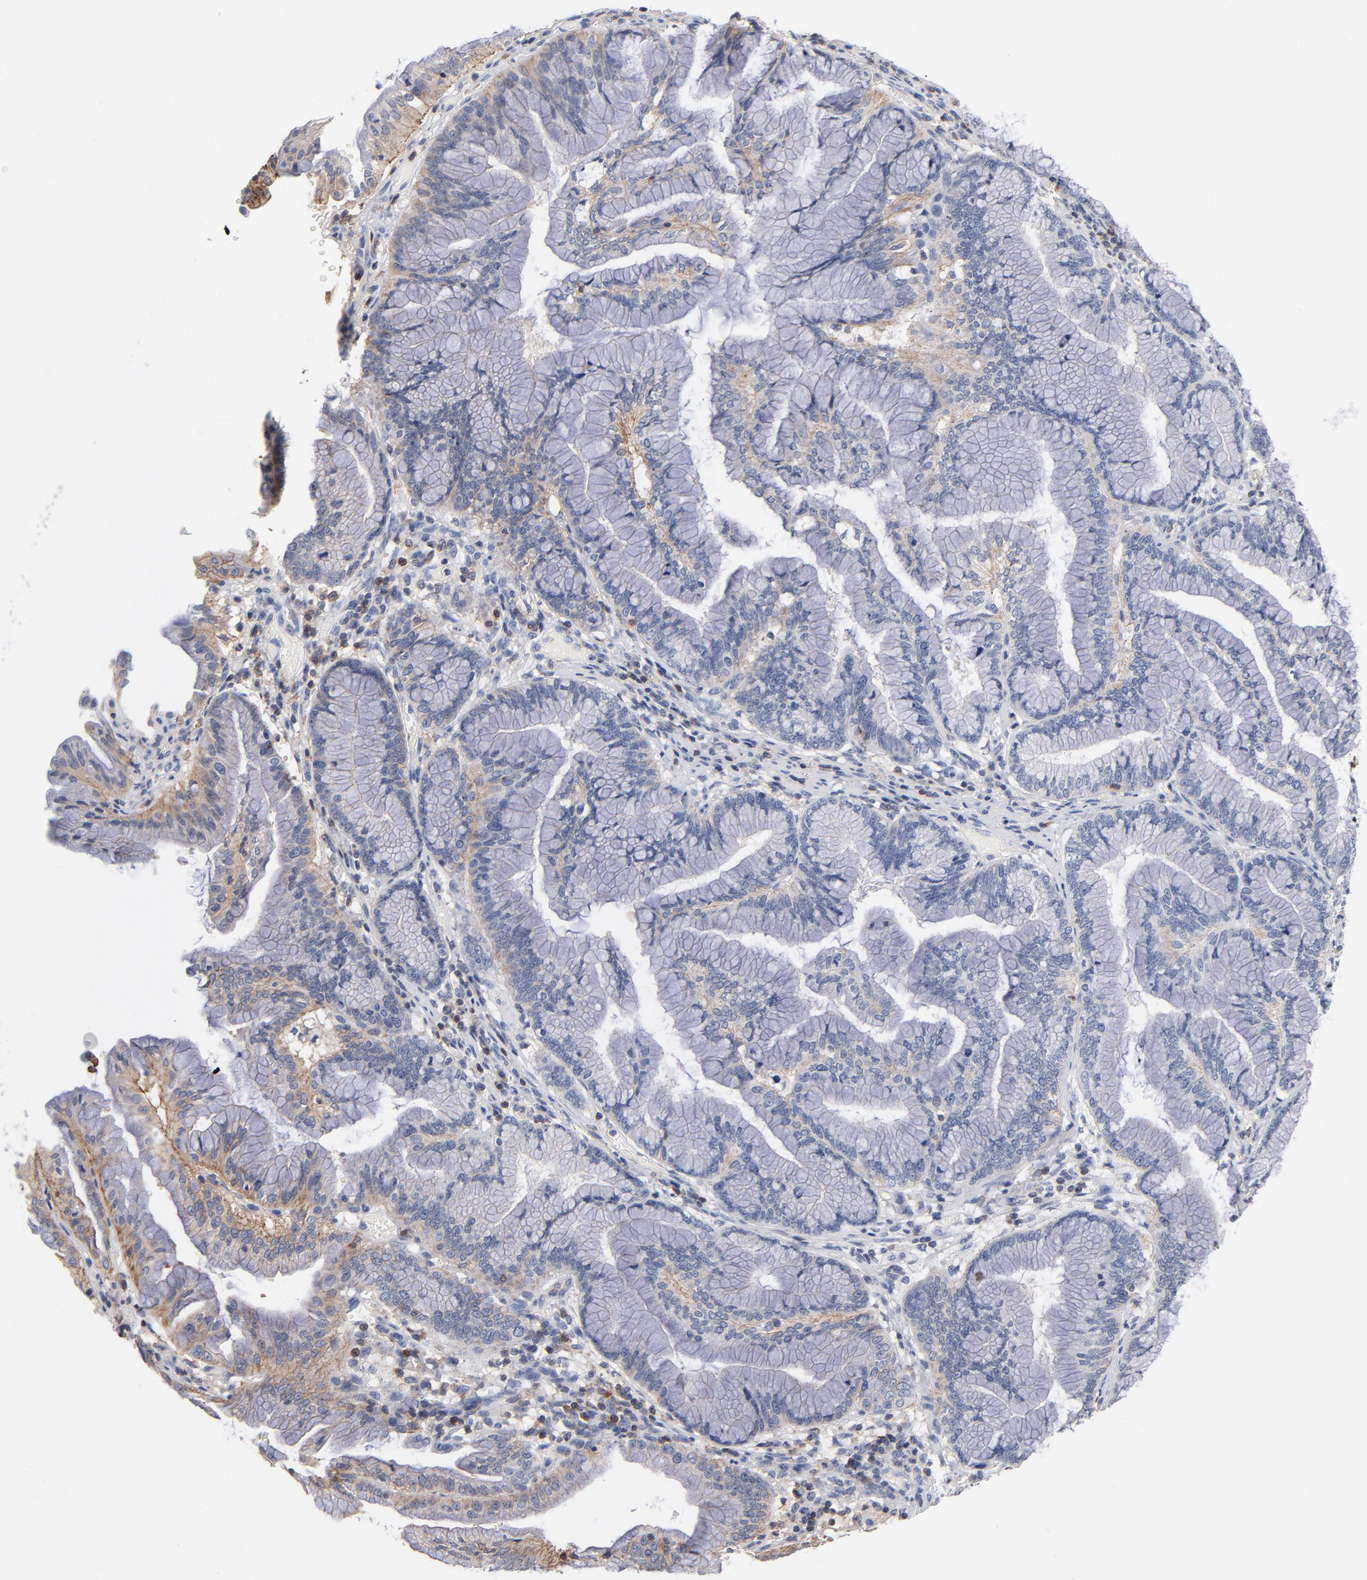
{"staining": {"intensity": "moderate", "quantity": "25%-75%", "location": "cytoplasmic/membranous"}, "tissue": "pancreatic cancer", "cell_type": "Tumor cells", "image_type": "cancer", "snomed": [{"axis": "morphology", "description": "Adenocarcinoma, NOS"}, {"axis": "topography", "description": "Pancreas"}], "caption": "Immunohistochemical staining of adenocarcinoma (pancreatic) exhibits medium levels of moderate cytoplasmic/membranous expression in approximately 25%-75% of tumor cells. (brown staining indicates protein expression, while blue staining denotes nuclei).", "gene": "PDLIM2", "patient": {"sex": "female", "age": 64}}